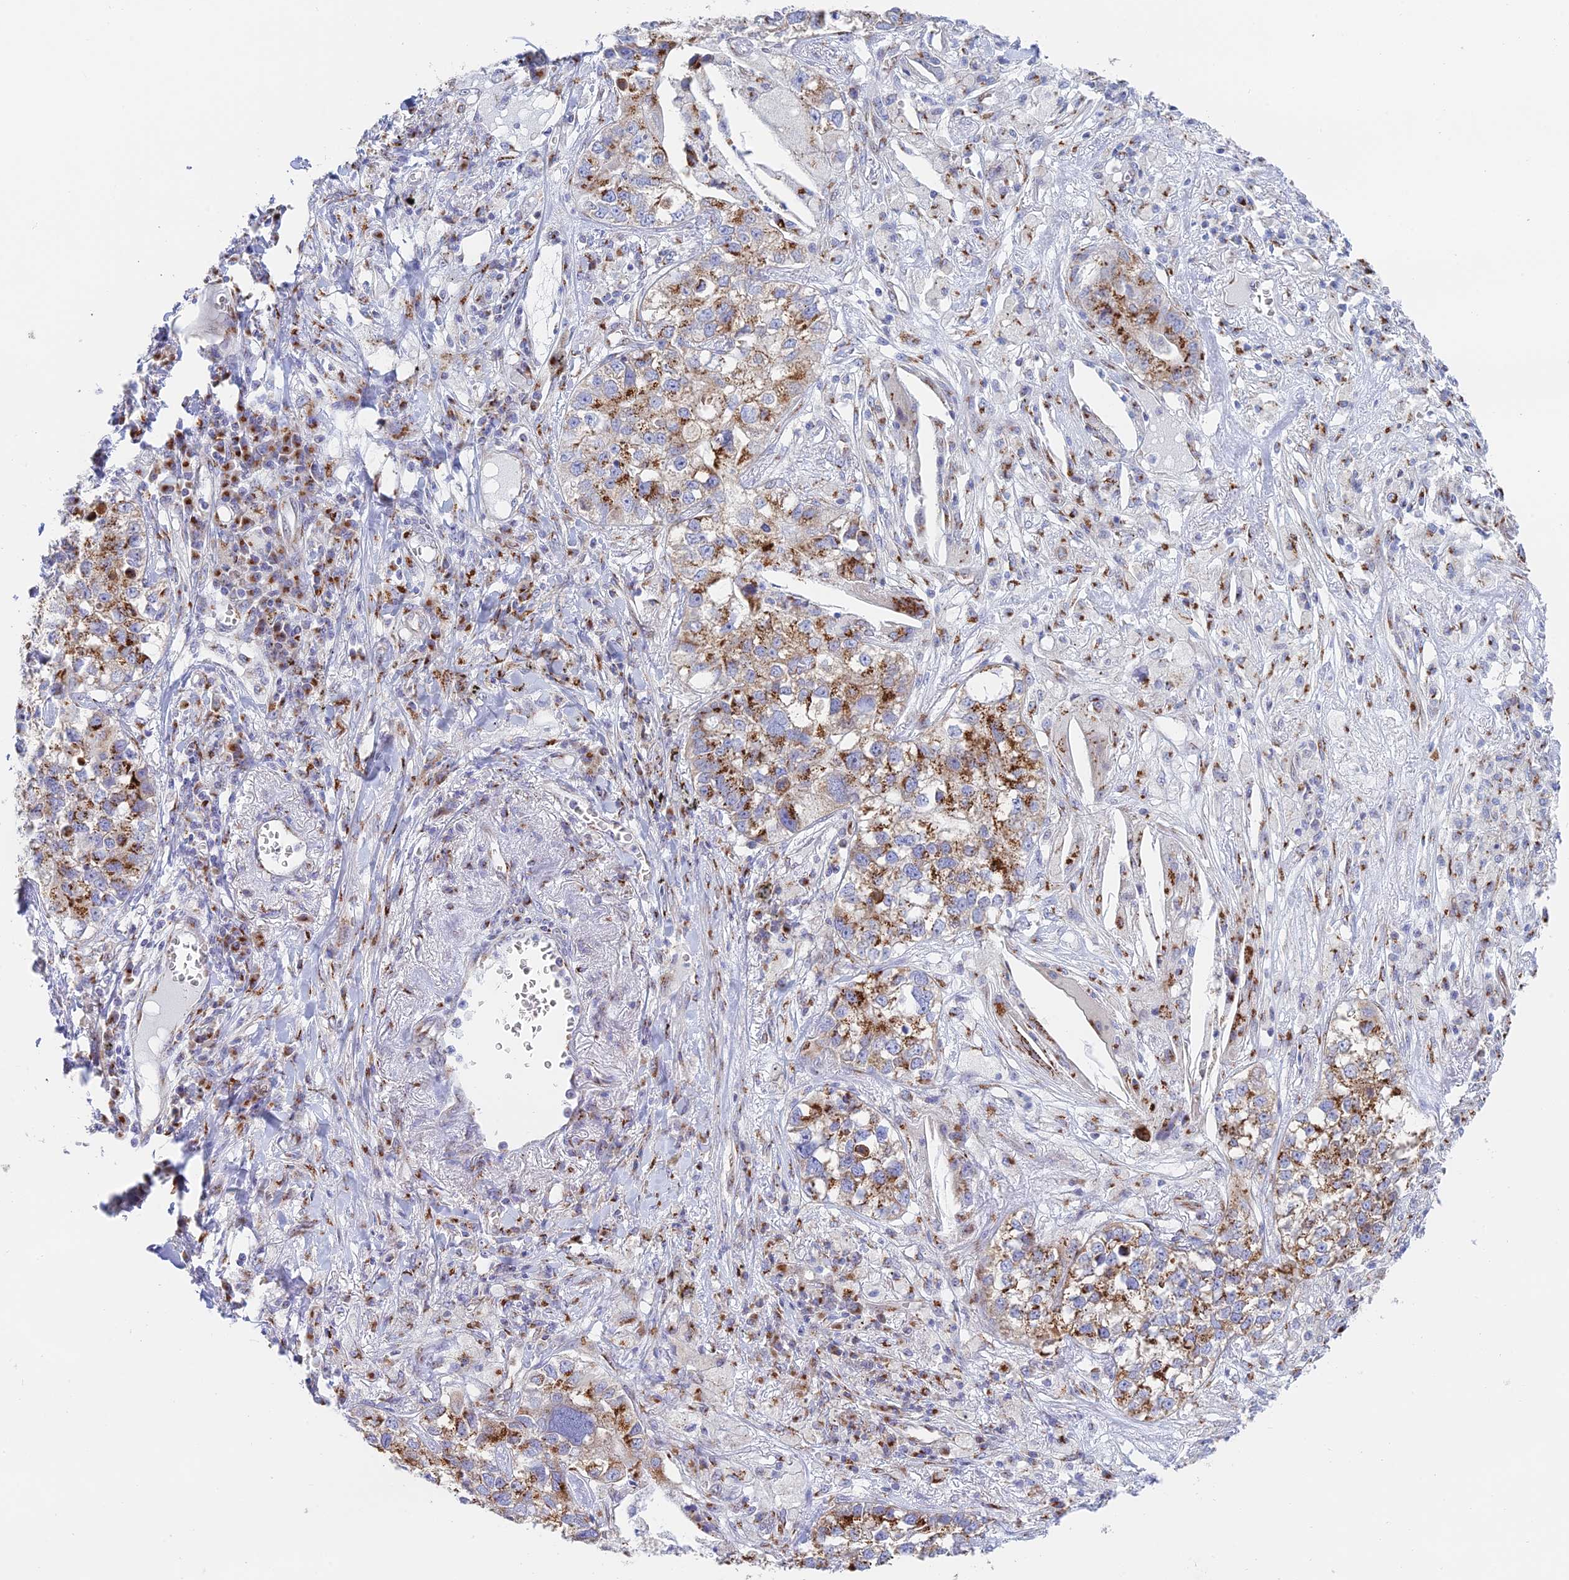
{"staining": {"intensity": "strong", "quantity": "25%-75%", "location": "cytoplasmic/membranous"}, "tissue": "lung cancer", "cell_type": "Tumor cells", "image_type": "cancer", "snomed": [{"axis": "morphology", "description": "Adenocarcinoma, NOS"}, {"axis": "topography", "description": "Lung"}], "caption": "Protein expression analysis of adenocarcinoma (lung) shows strong cytoplasmic/membranous expression in approximately 25%-75% of tumor cells. The staining was performed using DAB, with brown indicating positive protein expression. Nuclei are stained blue with hematoxylin.", "gene": "HS2ST1", "patient": {"sex": "male", "age": 49}}